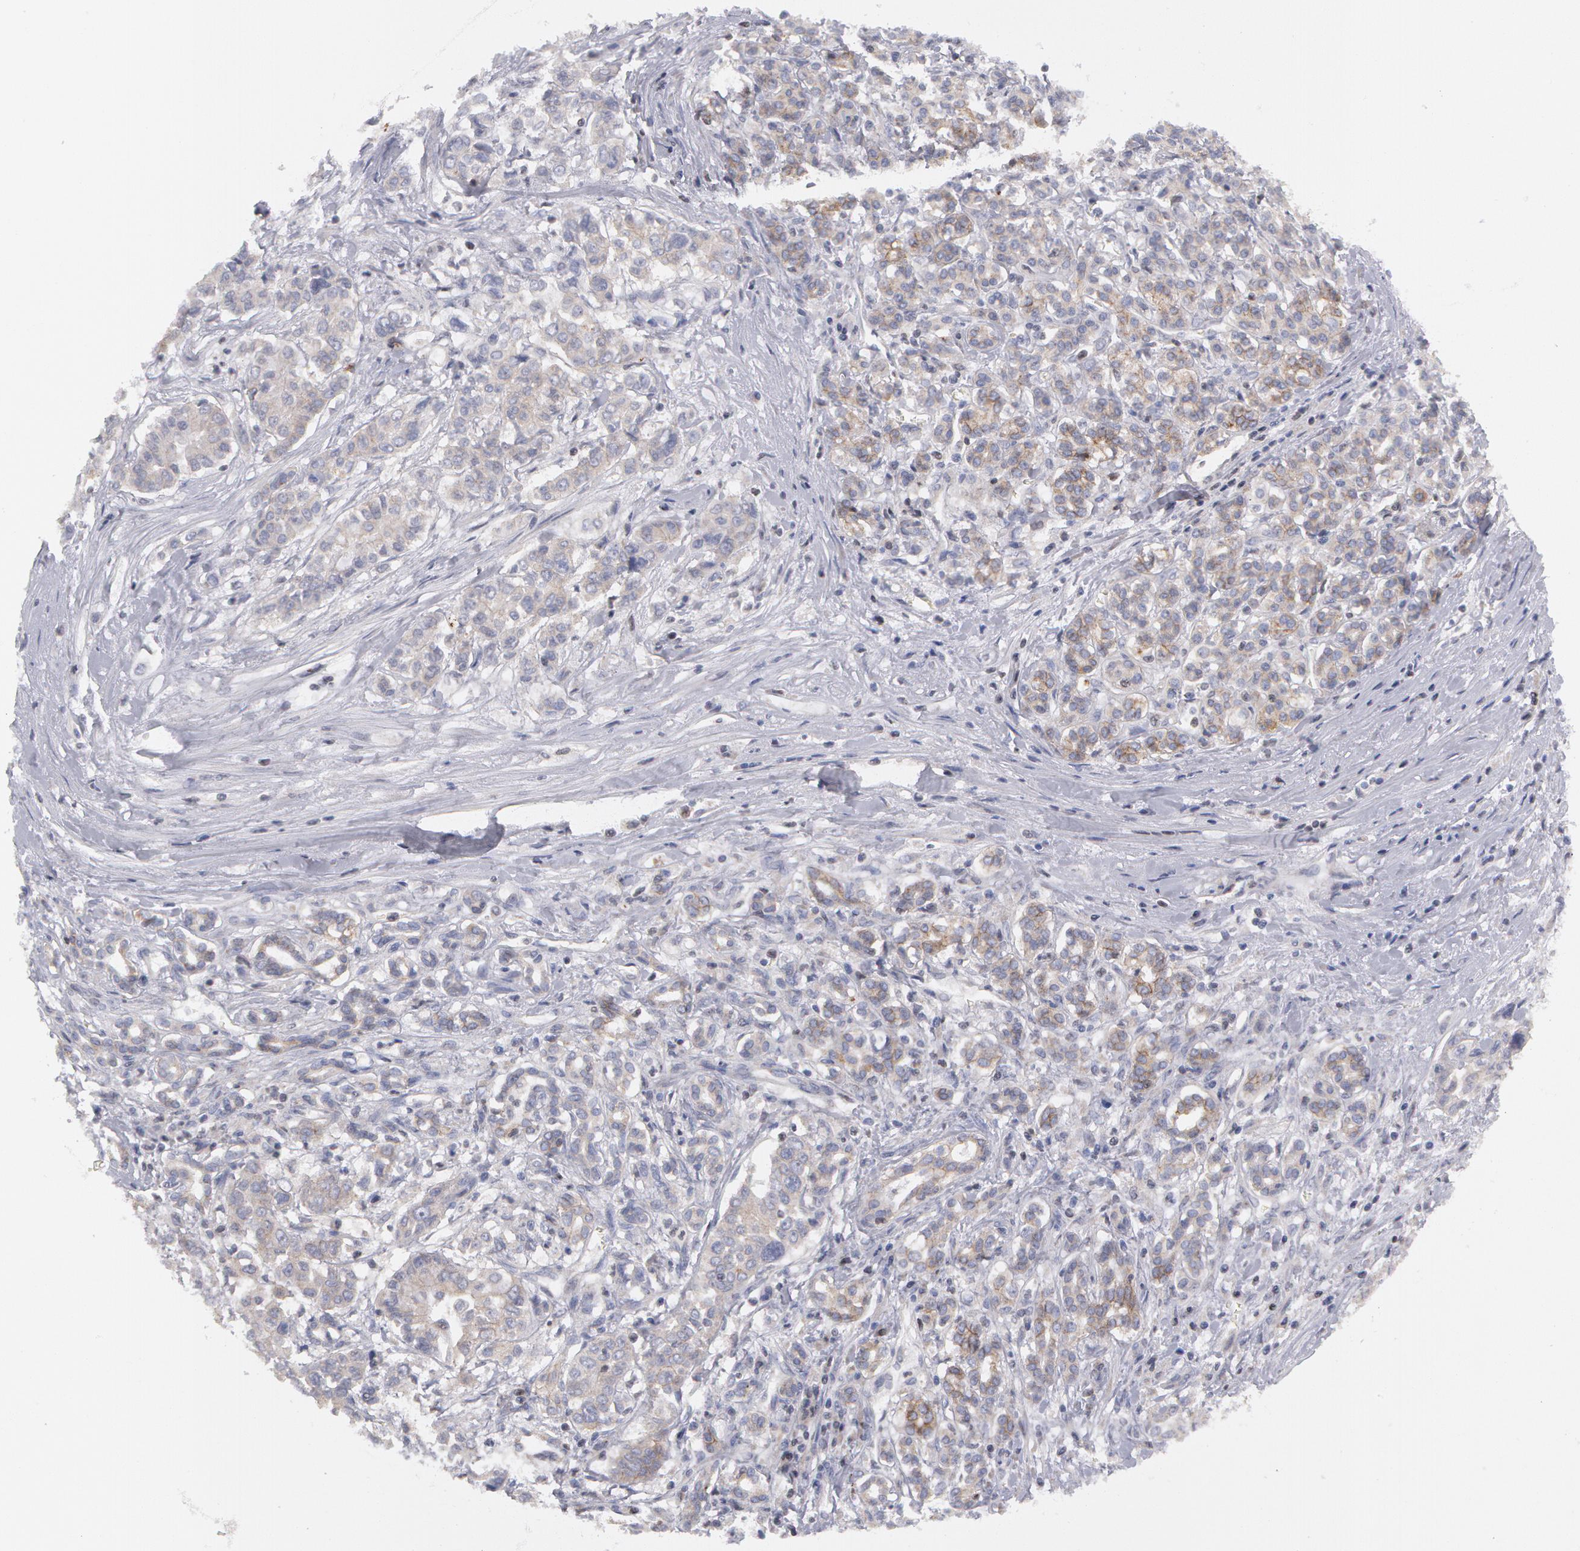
{"staining": {"intensity": "weak", "quantity": "25%-75%", "location": "cytoplasmic/membranous"}, "tissue": "pancreatic cancer", "cell_type": "Tumor cells", "image_type": "cancer", "snomed": [{"axis": "morphology", "description": "Adenocarcinoma, NOS"}, {"axis": "topography", "description": "Pancreas"}], "caption": "Pancreatic cancer stained with DAB (3,3'-diaminobenzidine) immunohistochemistry displays low levels of weak cytoplasmic/membranous expression in about 25%-75% of tumor cells.", "gene": "ERBB2", "patient": {"sex": "female", "age": 52}}